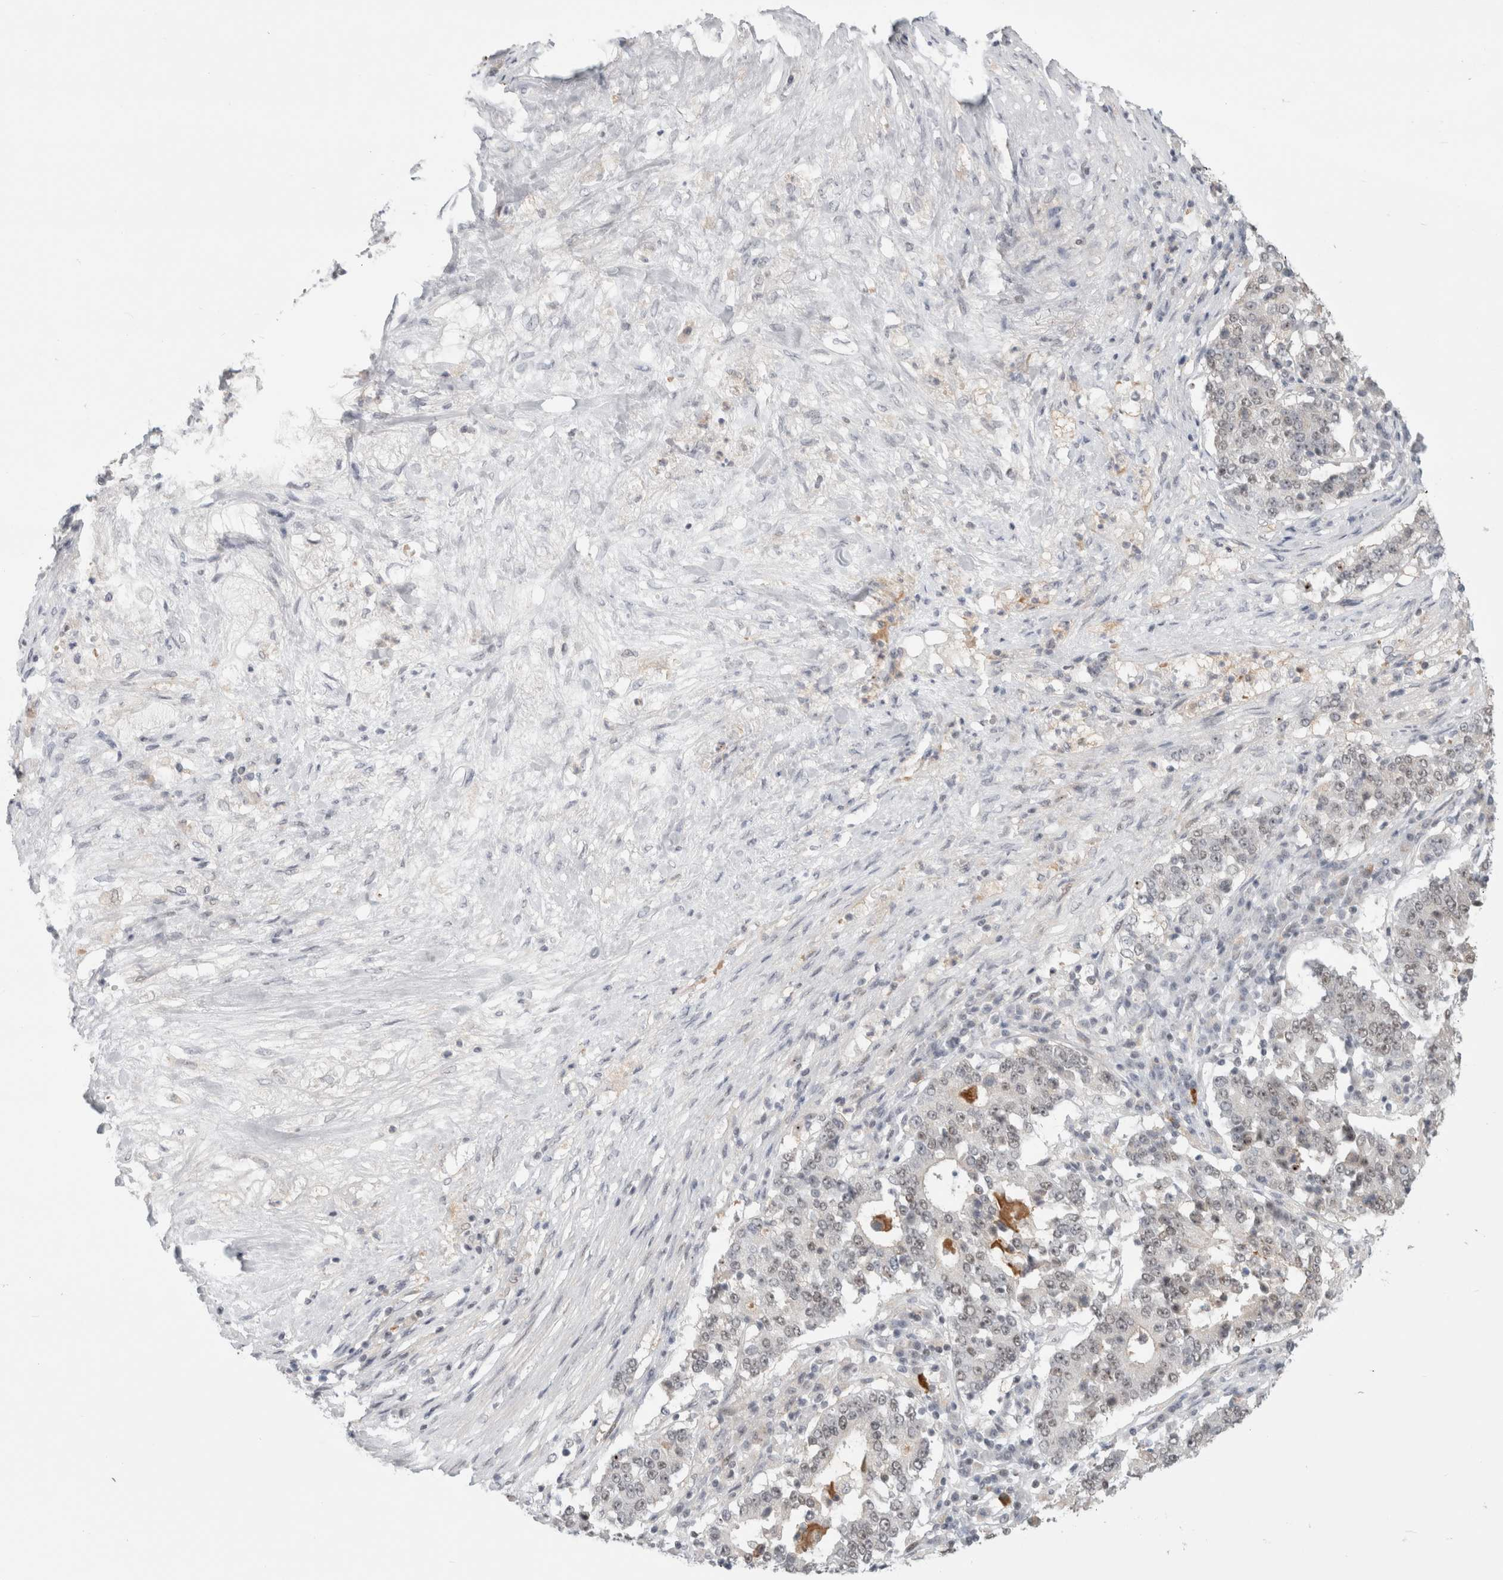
{"staining": {"intensity": "negative", "quantity": "none", "location": "none"}, "tissue": "stomach cancer", "cell_type": "Tumor cells", "image_type": "cancer", "snomed": [{"axis": "morphology", "description": "Adenocarcinoma, NOS"}, {"axis": "topography", "description": "Stomach"}], "caption": "Stomach cancer (adenocarcinoma) was stained to show a protein in brown. There is no significant expression in tumor cells.", "gene": "SENP6", "patient": {"sex": "male", "age": 59}}